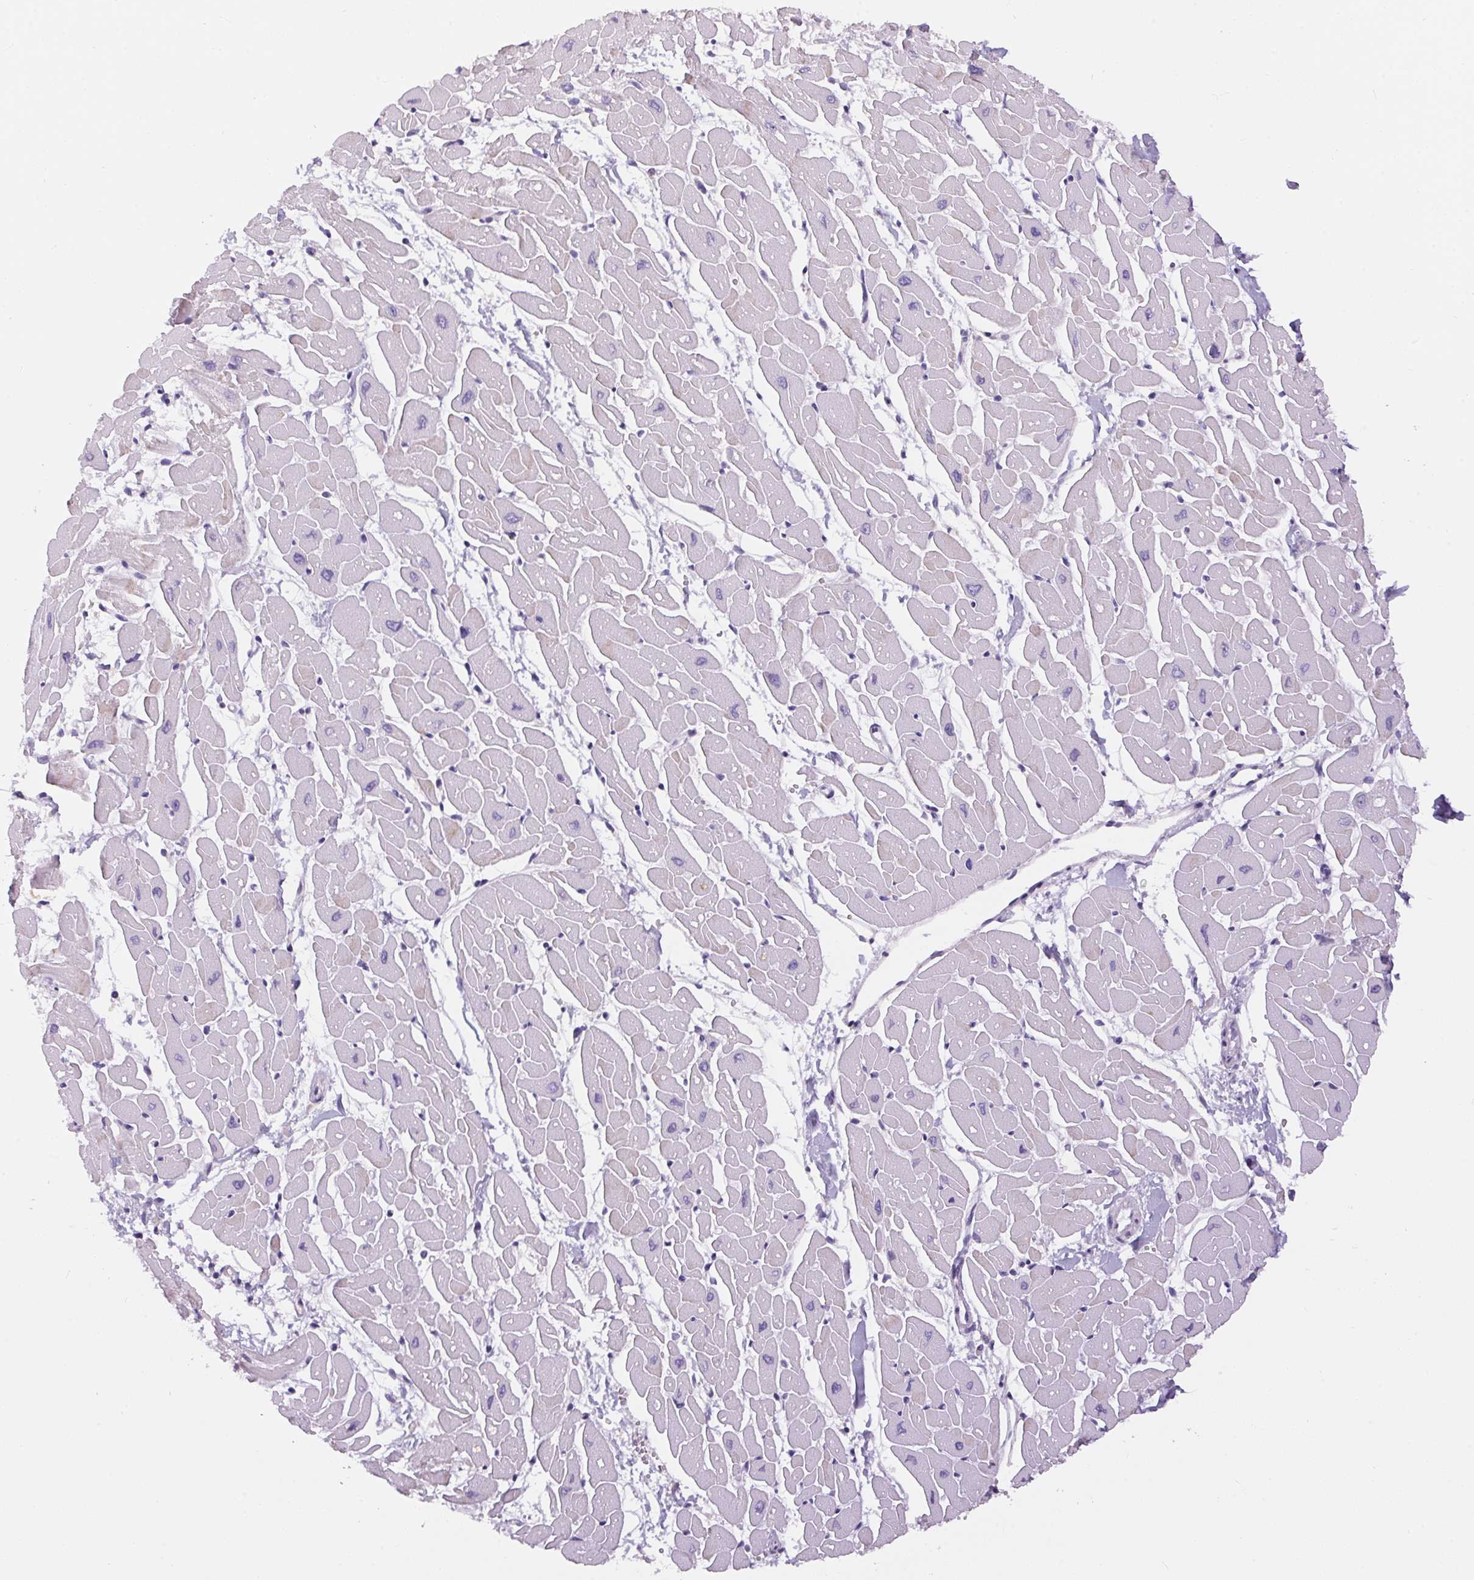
{"staining": {"intensity": "weak", "quantity": "<25%", "location": "cytoplasmic/membranous"}, "tissue": "heart muscle", "cell_type": "Cardiomyocytes", "image_type": "normal", "snomed": [{"axis": "morphology", "description": "Normal tissue, NOS"}, {"axis": "topography", "description": "Heart"}], "caption": "An image of heart muscle stained for a protein exhibits no brown staining in cardiomyocytes.", "gene": "PNLIPRP3", "patient": {"sex": "male", "age": 57}}